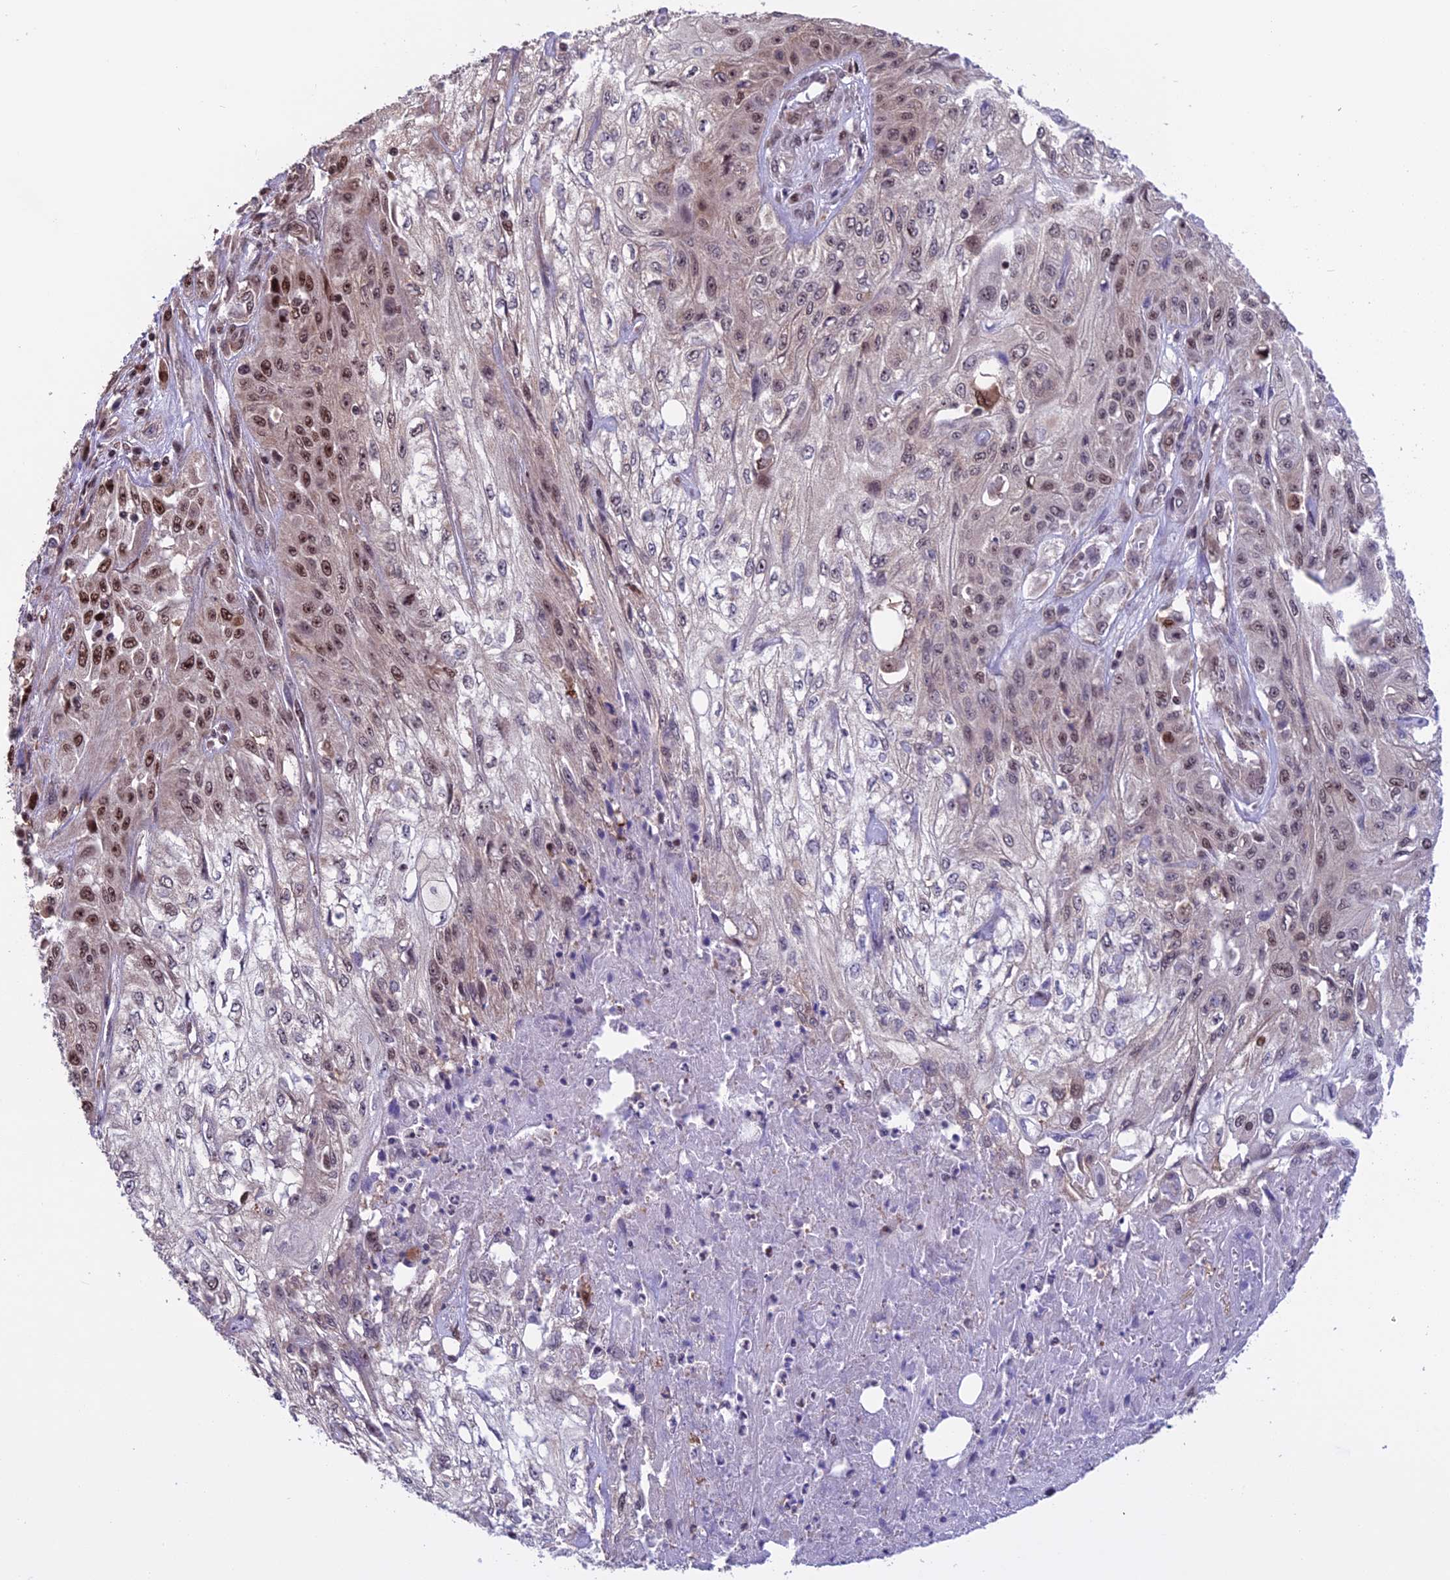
{"staining": {"intensity": "strong", "quantity": "25%-75%", "location": "nuclear"}, "tissue": "skin cancer", "cell_type": "Tumor cells", "image_type": "cancer", "snomed": [{"axis": "morphology", "description": "Squamous cell carcinoma, NOS"}, {"axis": "morphology", "description": "Squamous cell carcinoma, metastatic, NOS"}, {"axis": "topography", "description": "Skin"}, {"axis": "topography", "description": "Lymph node"}], "caption": "Skin cancer (metastatic squamous cell carcinoma) stained for a protein (brown) reveals strong nuclear positive positivity in approximately 25%-75% of tumor cells.", "gene": "MIS12", "patient": {"sex": "male", "age": 75}}